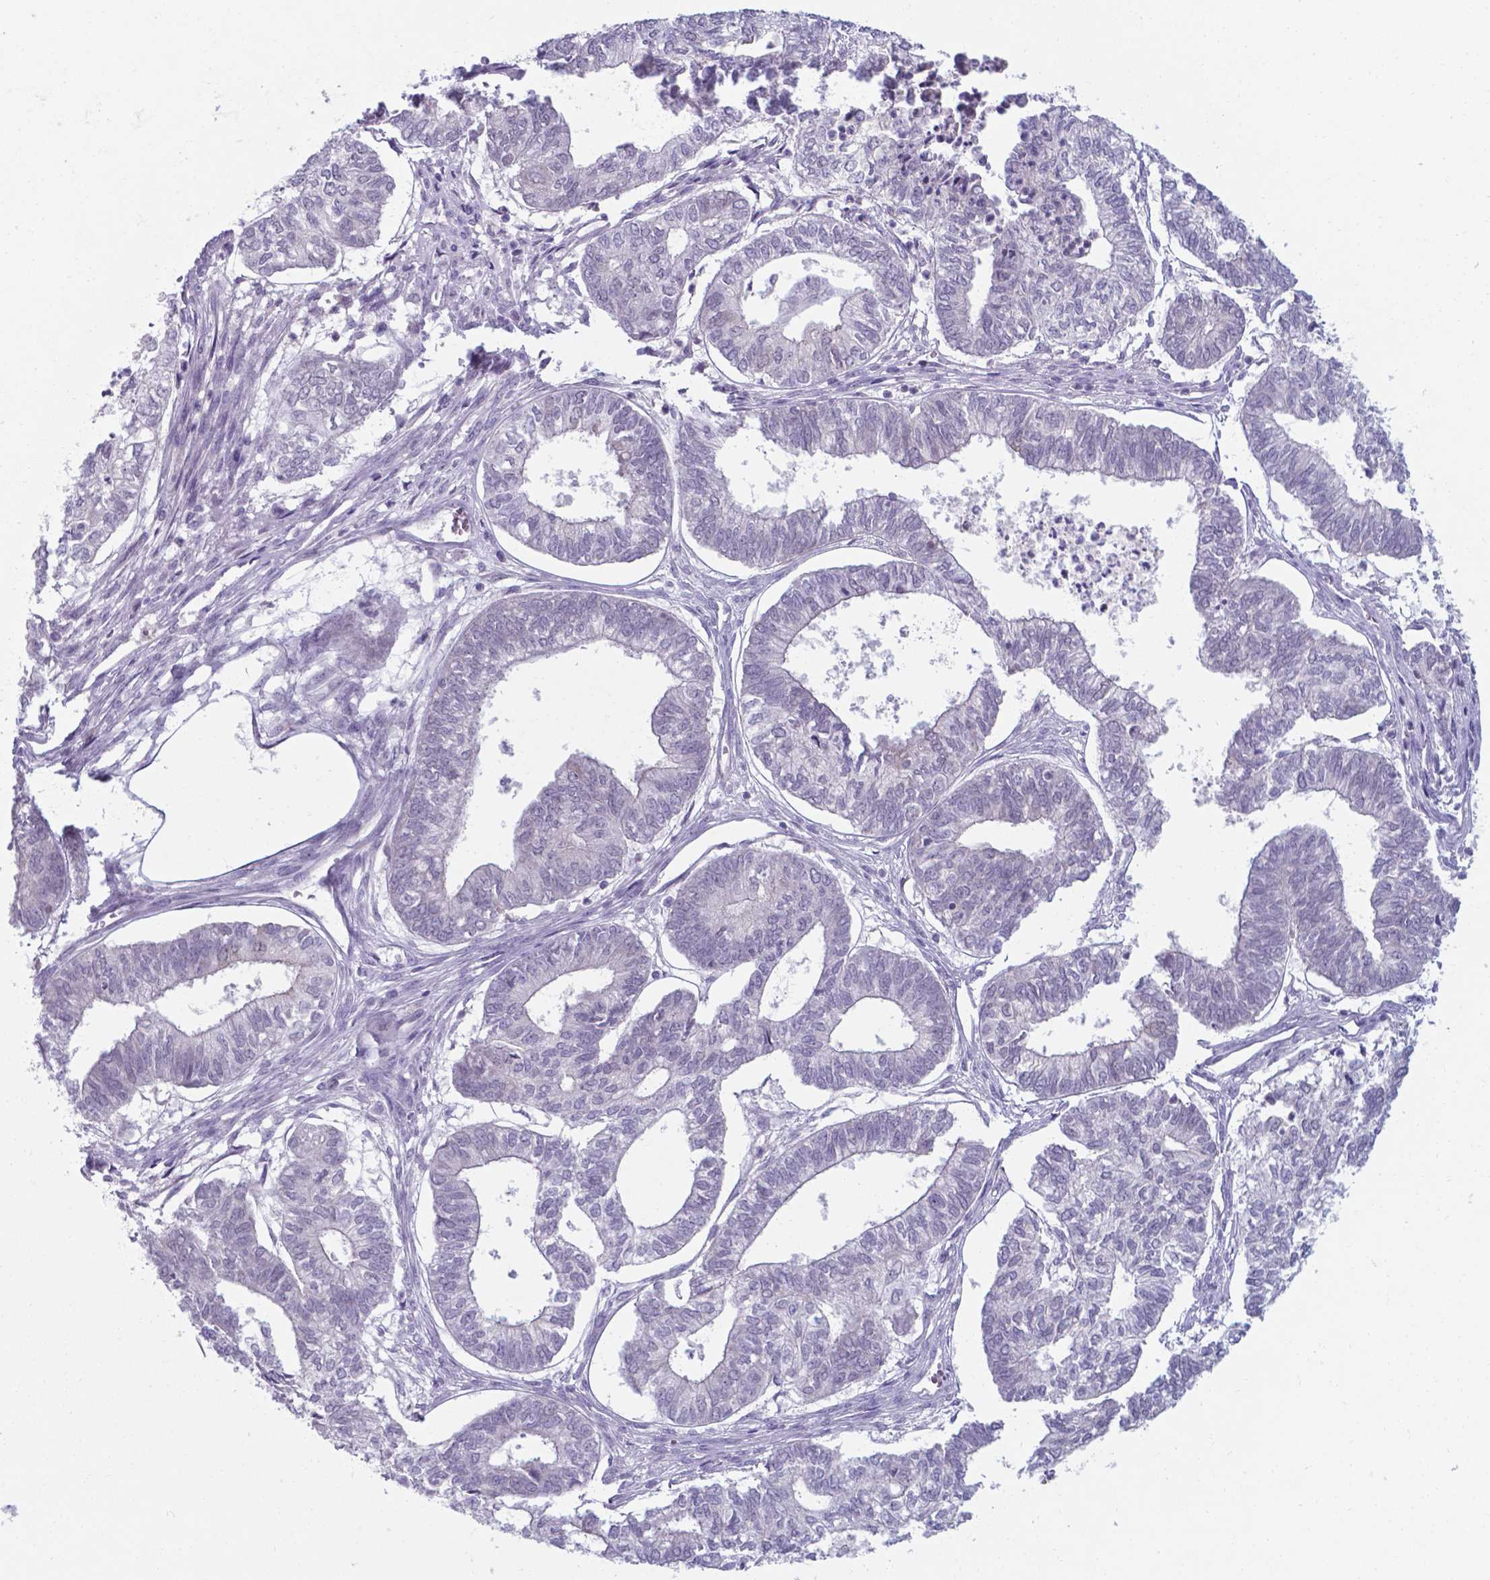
{"staining": {"intensity": "negative", "quantity": "none", "location": "none"}, "tissue": "ovarian cancer", "cell_type": "Tumor cells", "image_type": "cancer", "snomed": [{"axis": "morphology", "description": "Carcinoma, endometroid"}, {"axis": "topography", "description": "Ovary"}], "caption": "Immunohistochemical staining of endometroid carcinoma (ovarian) demonstrates no significant staining in tumor cells. (Brightfield microscopy of DAB (3,3'-diaminobenzidine) immunohistochemistry at high magnification).", "gene": "AP5B1", "patient": {"sex": "female", "age": 64}}